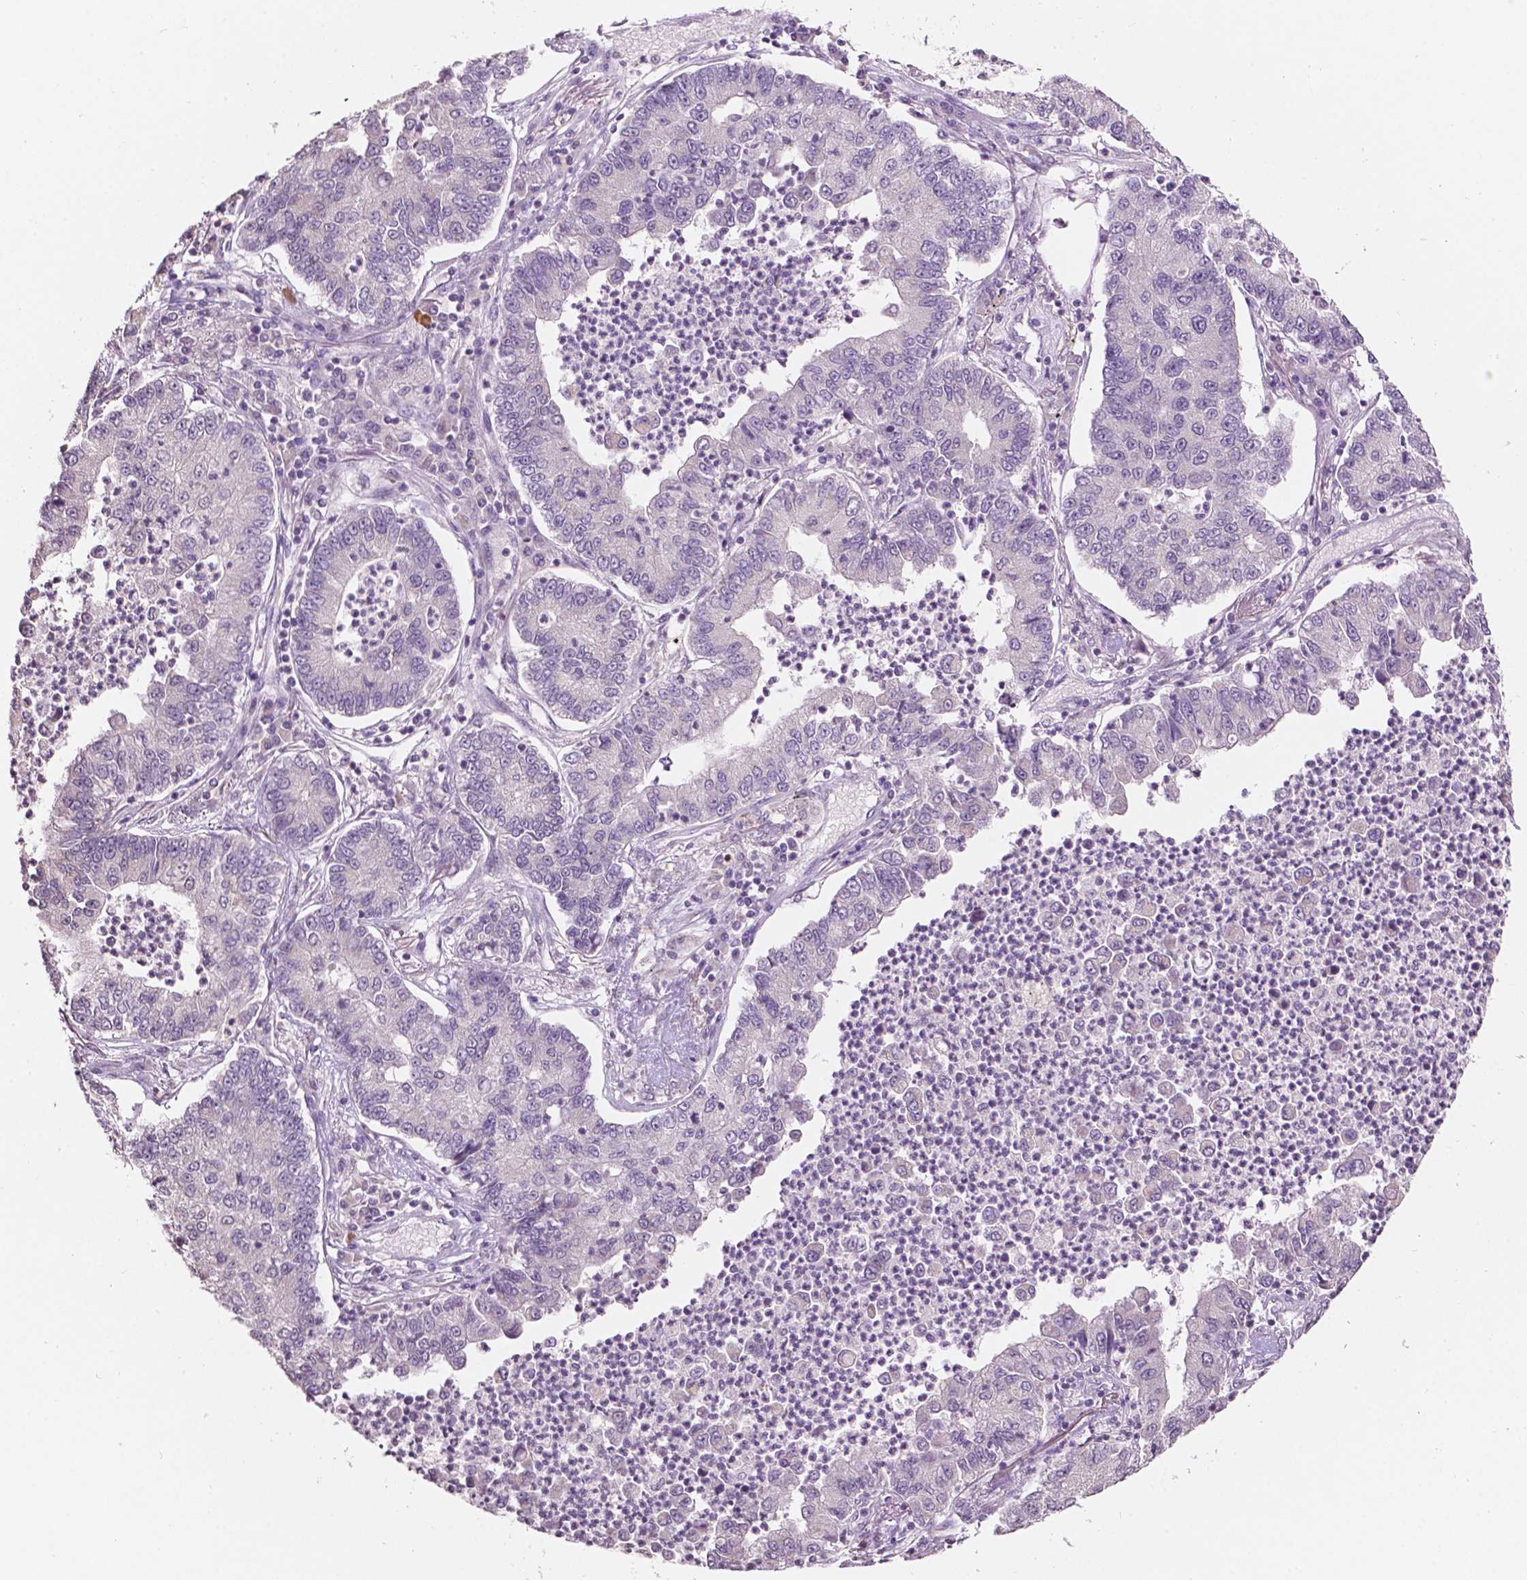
{"staining": {"intensity": "negative", "quantity": "none", "location": "none"}, "tissue": "lung cancer", "cell_type": "Tumor cells", "image_type": "cancer", "snomed": [{"axis": "morphology", "description": "Adenocarcinoma, NOS"}, {"axis": "topography", "description": "Lung"}], "caption": "Photomicrograph shows no protein expression in tumor cells of adenocarcinoma (lung) tissue.", "gene": "NOS1AP", "patient": {"sex": "female", "age": 57}}